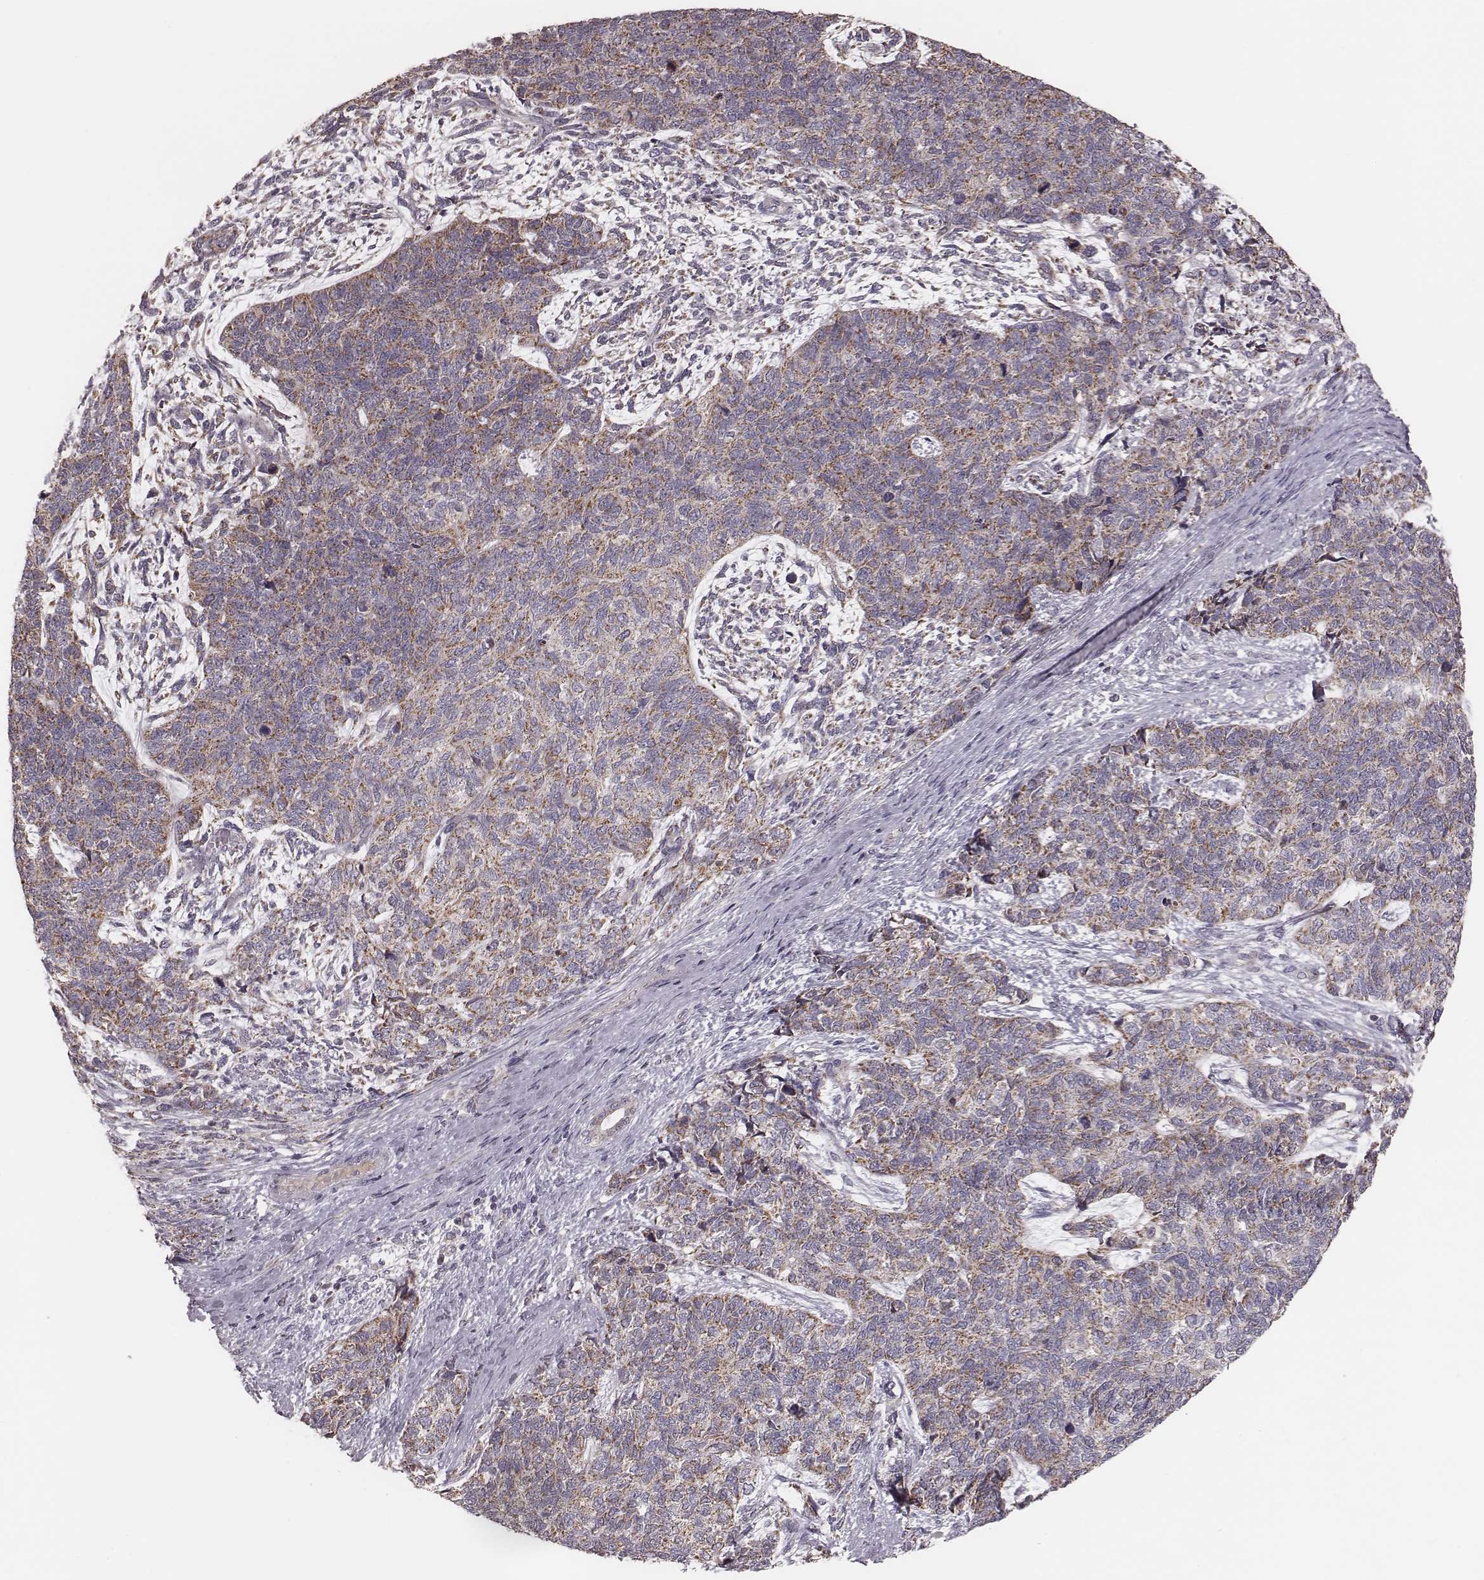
{"staining": {"intensity": "moderate", "quantity": ">75%", "location": "cytoplasmic/membranous"}, "tissue": "cervical cancer", "cell_type": "Tumor cells", "image_type": "cancer", "snomed": [{"axis": "morphology", "description": "Squamous cell carcinoma, NOS"}, {"axis": "topography", "description": "Cervix"}], "caption": "Immunohistochemistry of human cervical cancer exhibits medium levels of moderate cytoplasmic/membranous staining in approximately >75% of tumor cells. The staining was performed using DAB to visualize the protein expression in brown, while the nuclei were stained in blue with hematoxylin (Magnification: 20x).", "gene": "MRPS27", "patient": {"sex": "female", "age": 63}}